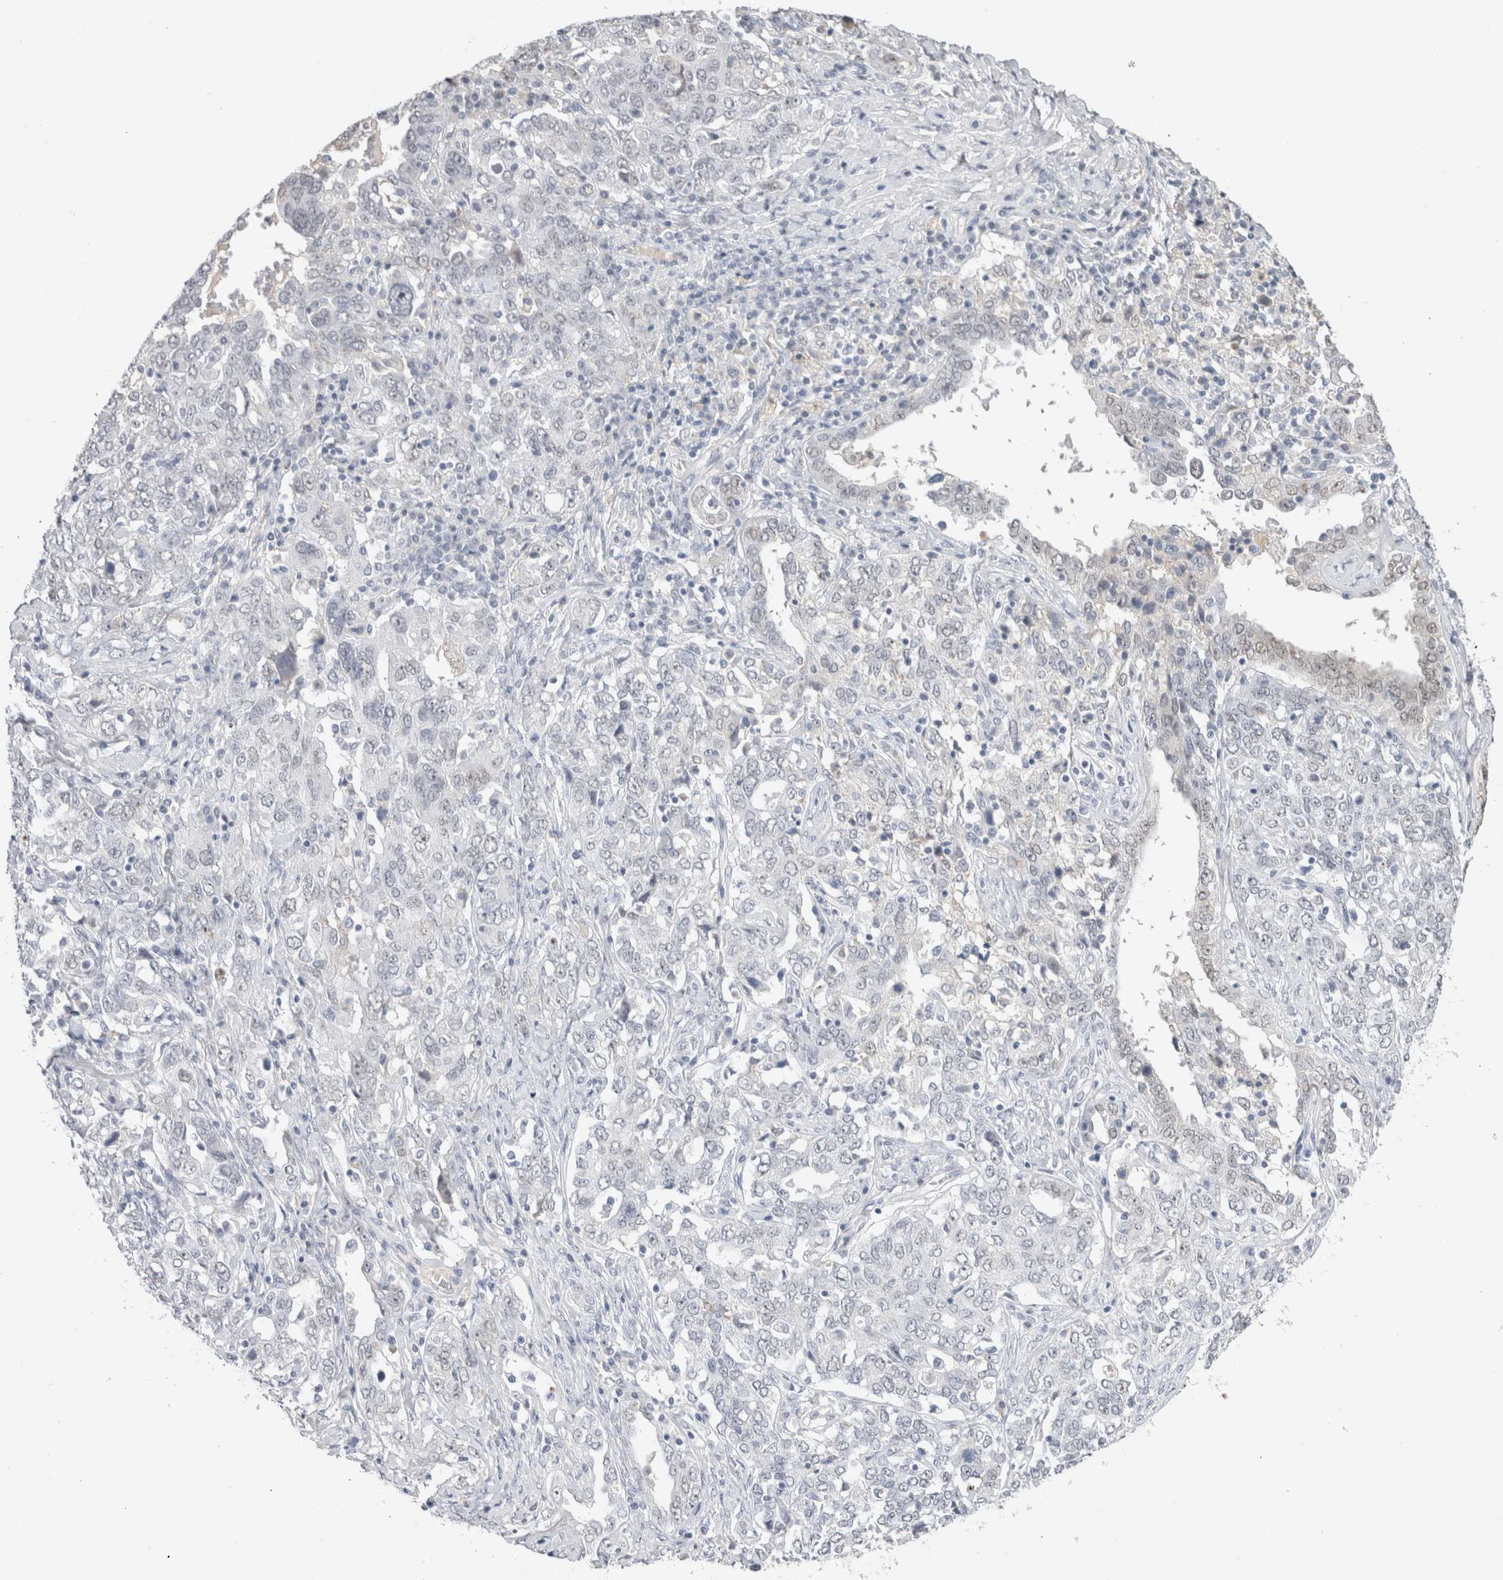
{"staining": {"intensity": "negative", "quantity": "none", "location": "none"}, "tissue": "ovarian cancer", "cell_type": "Tumor cells", "image_type": "cancer", "snomed": [{"axis": "morphology", "description": "Carcinoma, endometroid"}, {"axis": "topography", "description": "Ovary"}], "caption": "Tumor cells are negative for brown protein staining in ovarian cancer (endometroid carcinoma).", "gene": "CADM3", "patient": {"sex": "female", "age": 62}}